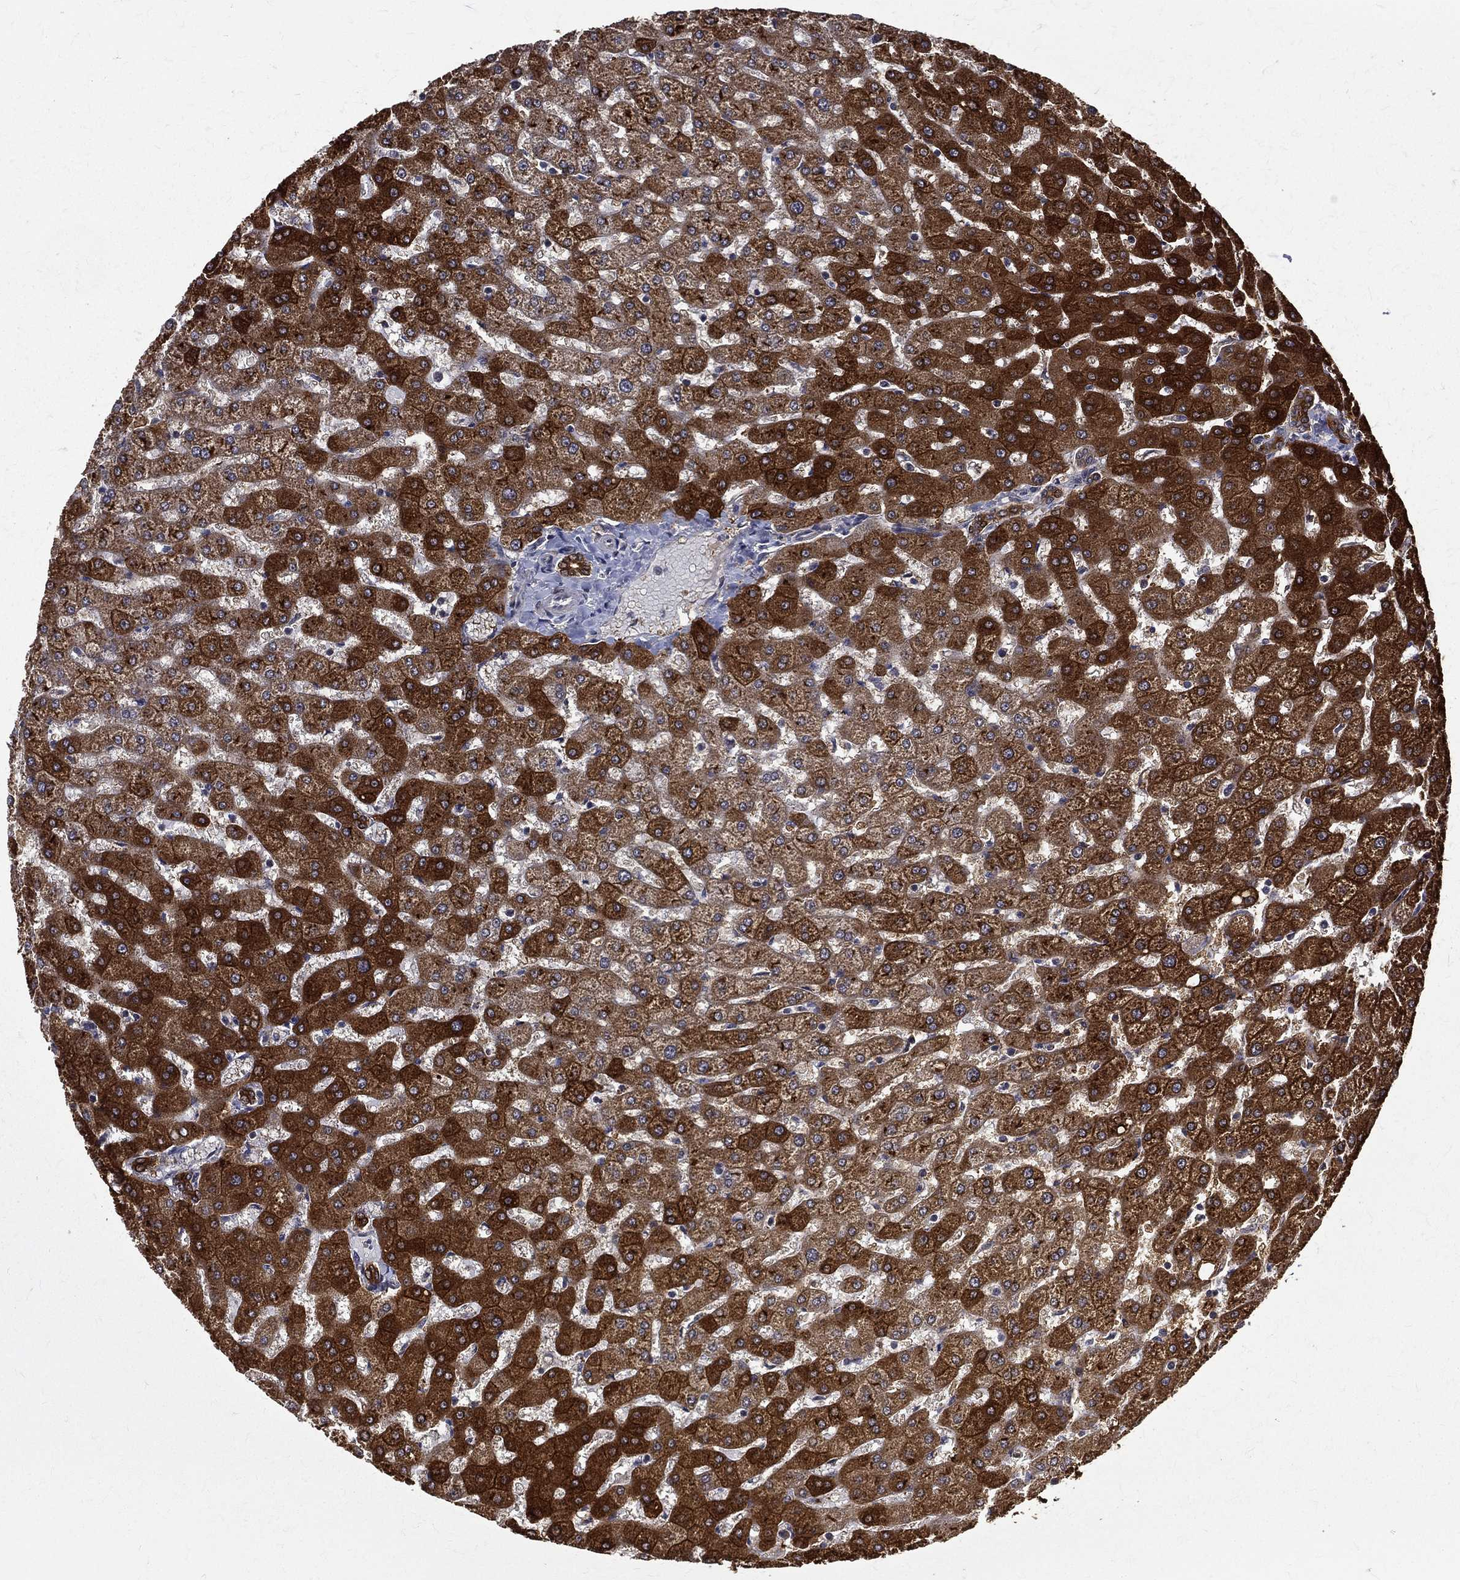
{"staining": {"intensity": "strong", "quantity": ">75%", "location": "cytoplasmic/membranous"}, "tissue": "liver", "cell_type": "Cholangiocytes", "image_type": "normal", "snomed": [{"axis": "morphology", "description": "Normal tissue, NOS"}, {"axis": "topography", "description": "Liver"}], "caption": "This is a histology image of immunohistochemistry (IHC) staining of benign liver, which shows strong positivity in the cytoplasmic/membranous of cholangiocytes.", "gene": "RPGR", "patient": {"sex": "female", "age": 50}}